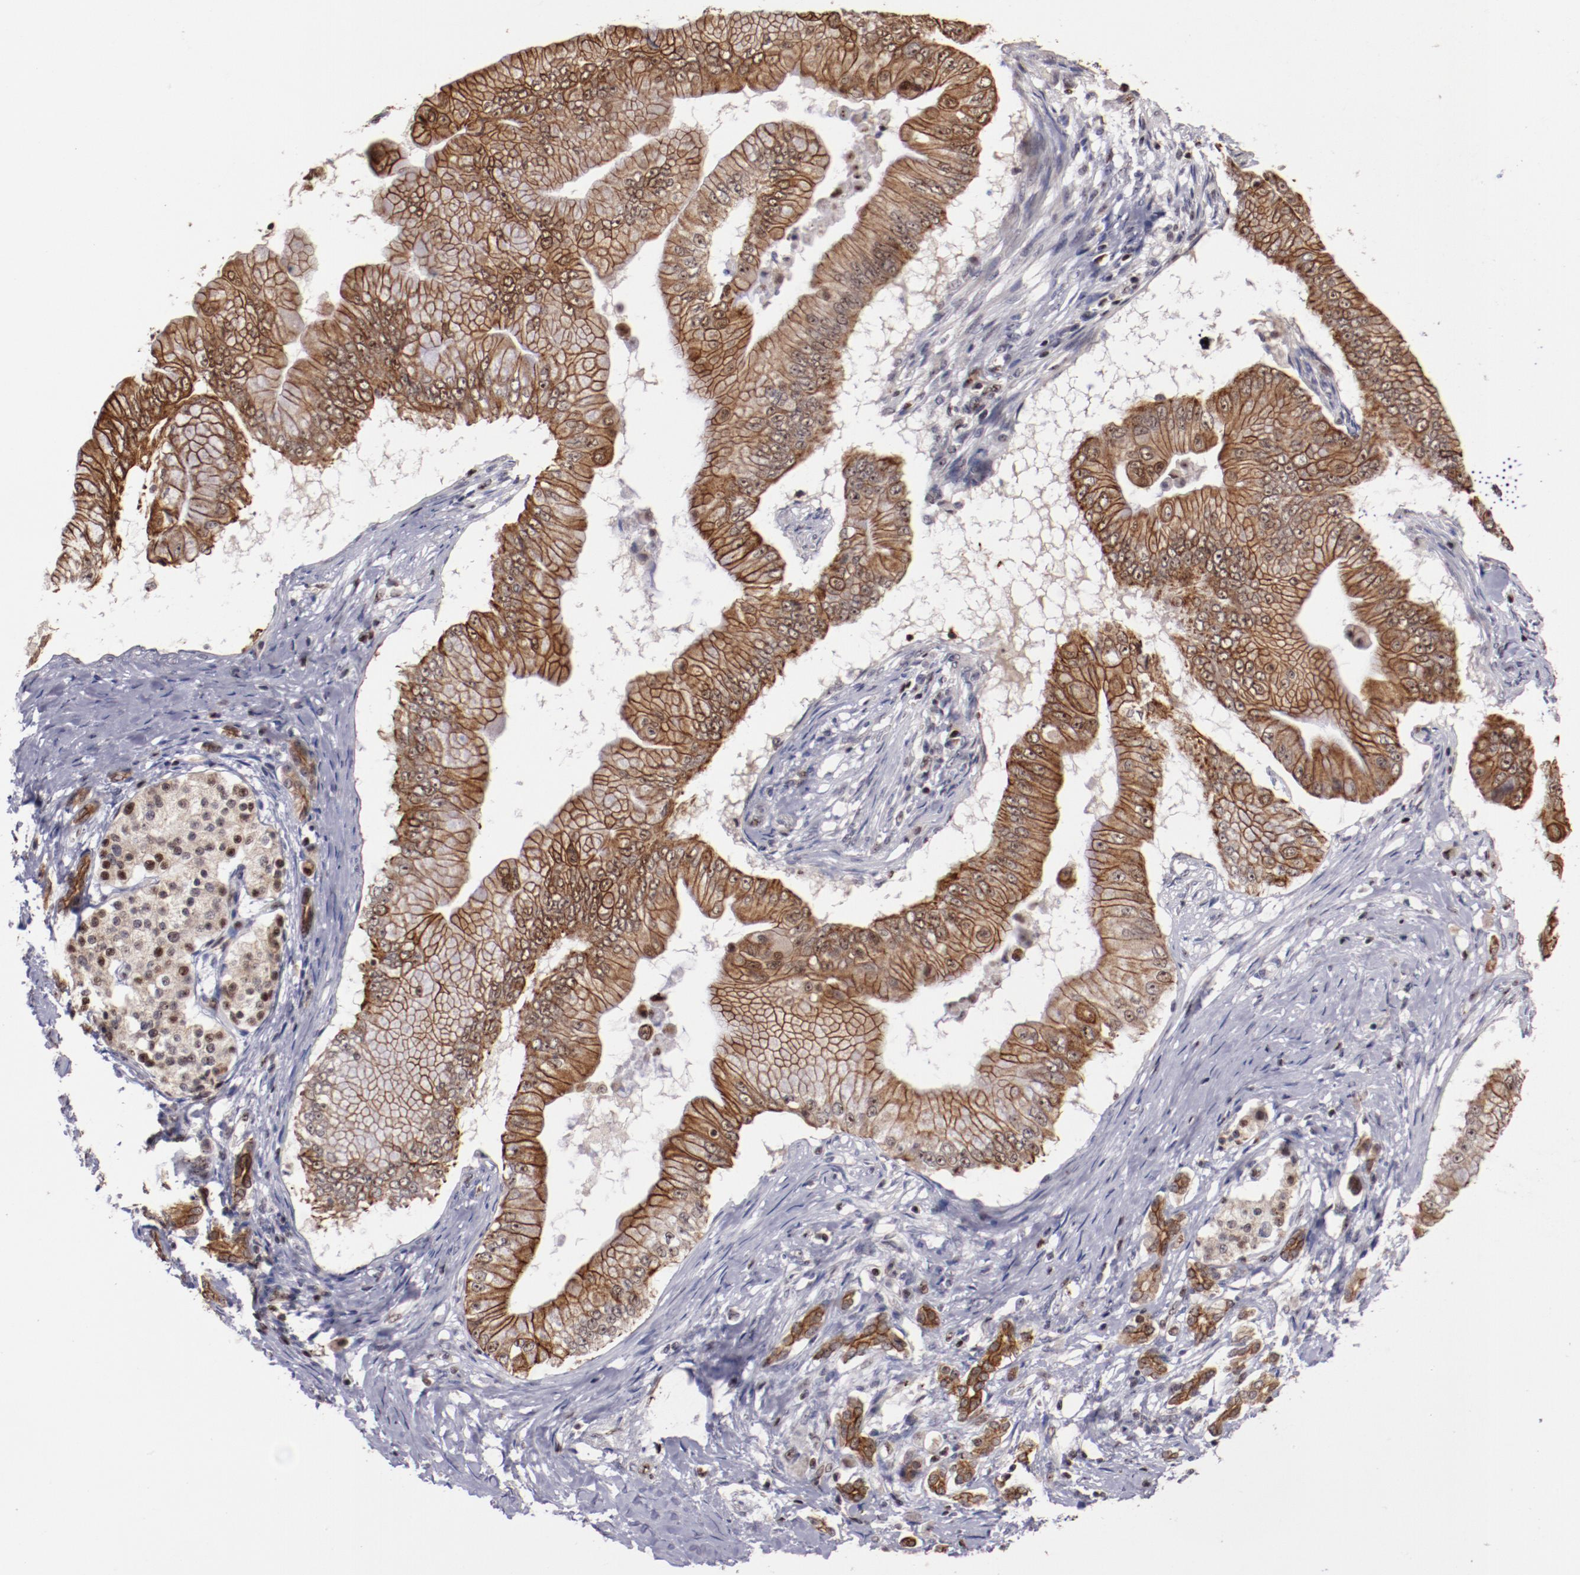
{"staining": {"intensity": "moderate", "quantity": ">75%", "location": "cytoplasmic/membranous,nuclear"}, "tissue": "pancreatic cancer", "cell_type": "Tumor cells", "image_type": "cancer", "snomed": [{"axis": "morphology", "description": "Adenocarcinoma, NOS"}, {"axis": "topography", "description": "Pancreas"}], "caption": "Moderate cytoplasmic/membranous and nuclear protein positivity is appreciated in about >75% of tumor cells in pancreatic cancer (adenocarcinoma). (Brightfield microscopy of DAB IHC at high magnification).", "gene": "DDX24", "patient": {"sex": "male", "age": 62}}